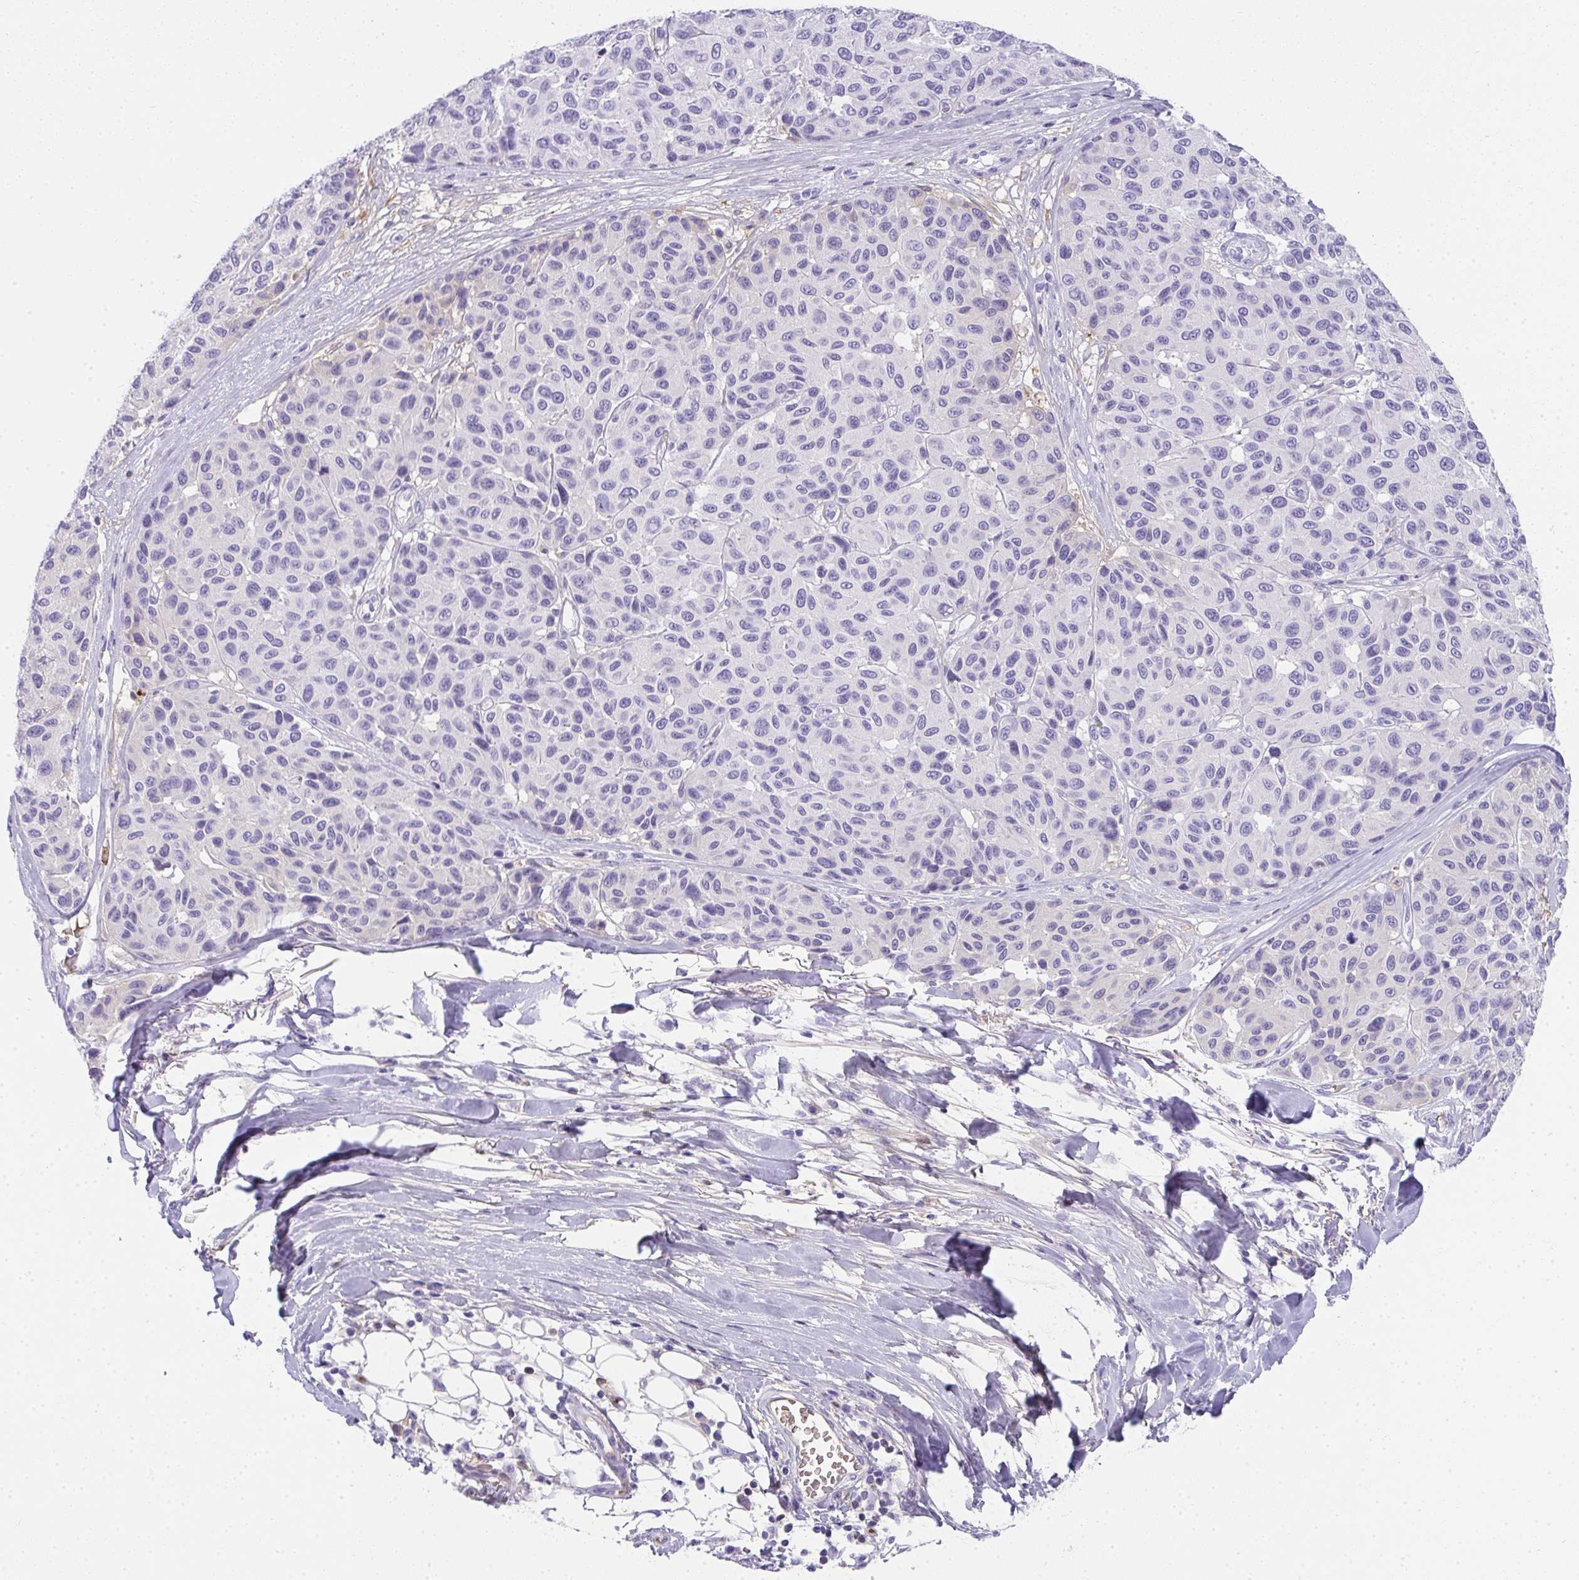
{"staining": {"intensity": "negative", "quantity": "none", "location": "none"}, "tissue": "melanoma", "cell_type": "Tumor cells", "image_type": "cancer", "snomed": [{"axis": "morphology", "description": "Malignant melanoma, NOS"}, {"axis": "topography", "description": "Skin"}], "caption": "Photomicrograph shows no significant protein staining in tumor cells of melanoma.", "gene": "ZSWIM3", "patient": {"sex": "female", "age": 66}}